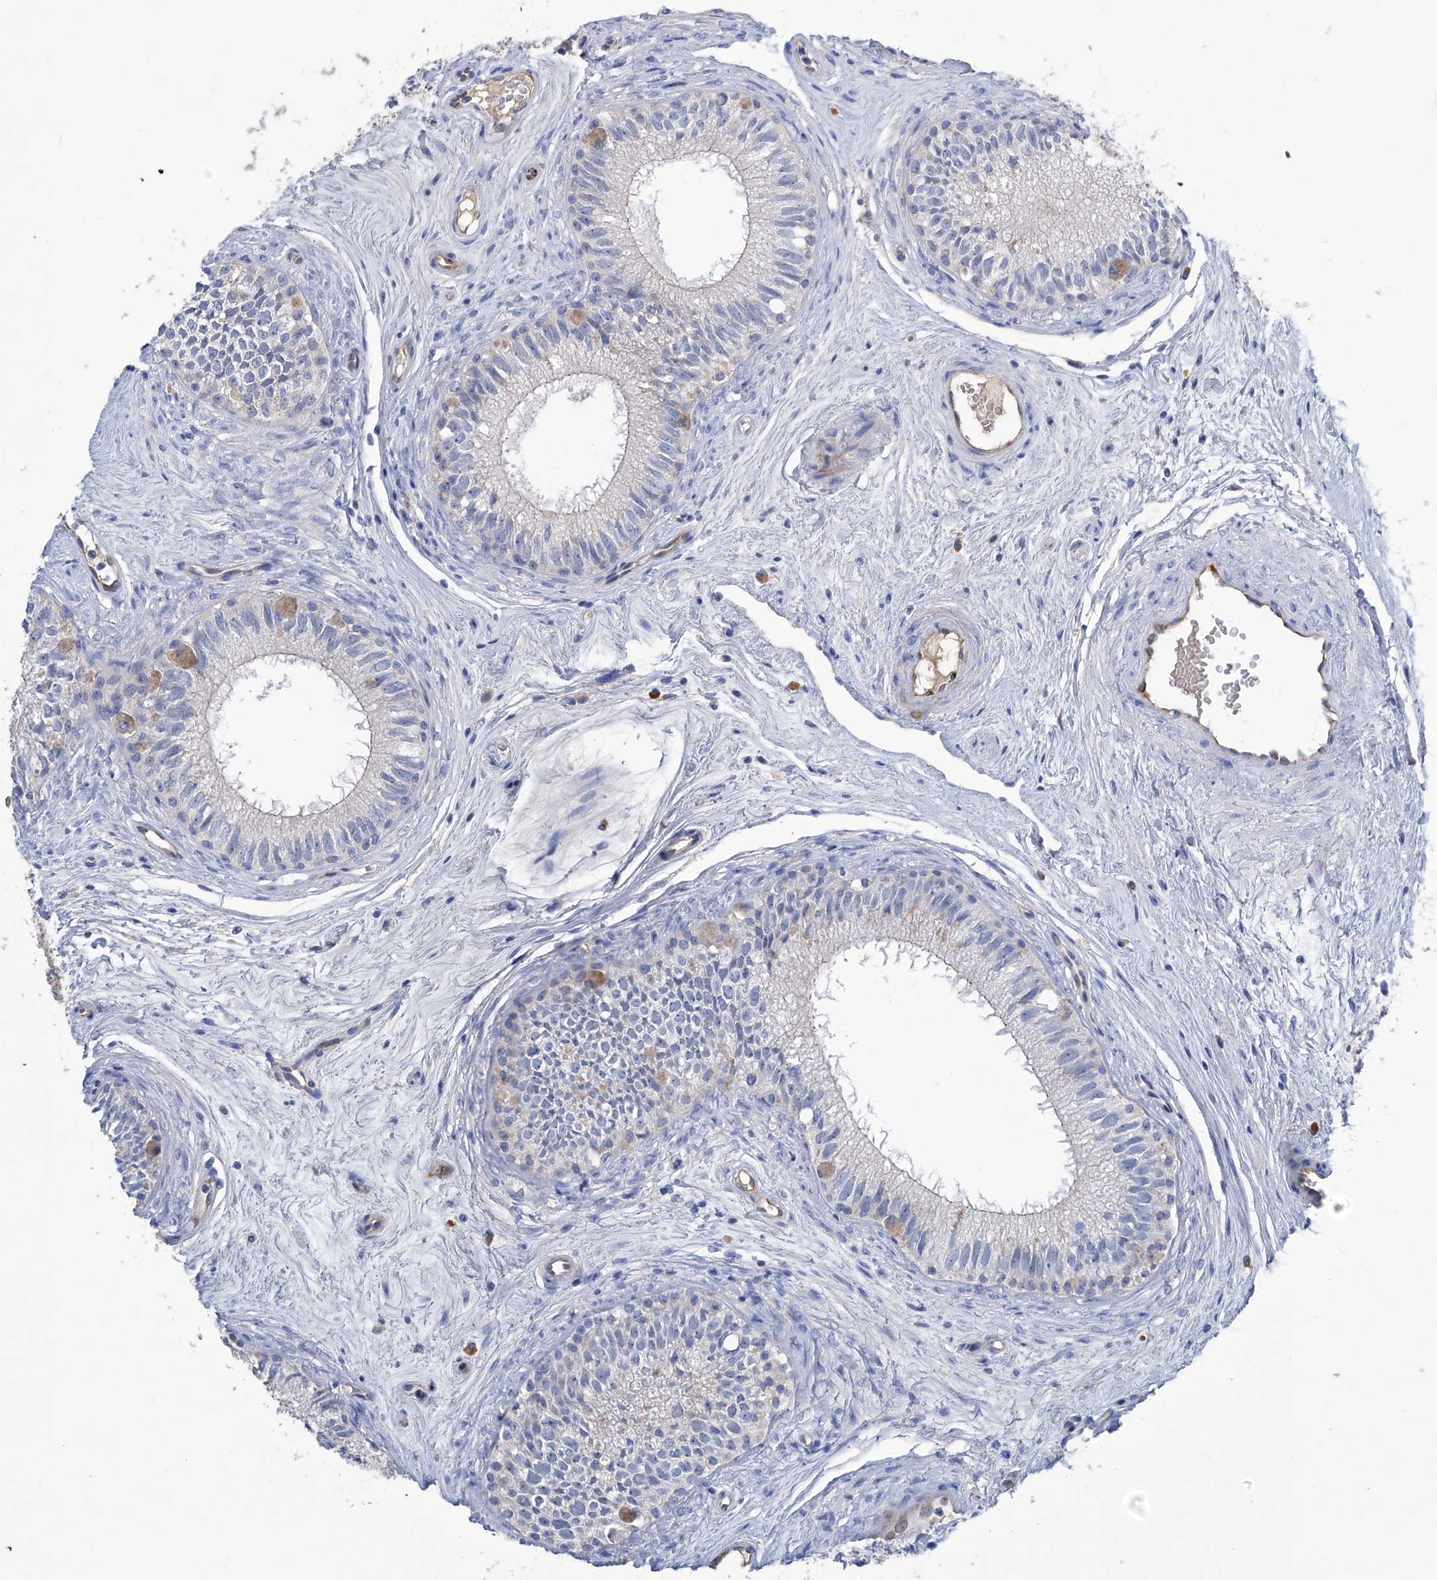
{"staining": {"intensity": "negative", "quantity": "none", "location": "none"}, "tissue": "epididymis", "cell_type": "Glandular cells", "image_type": "normal", "snomed": [{"axis": "morphology", "description": "Normal tissue, NOS"}, {"axis": "topography", "description": "Epididymis"}], "caption": "There is no significant expression in glandular cells of epididymis. The staining was performed using DAB (3,3'-diaminobenzidine) to visualize the protein expression in brown, while the nuclei were stained in blue with hematoxylin (Magnification: 20x).", "gene": "PGM3", "patient": {"sex": "male", "age": 71}}